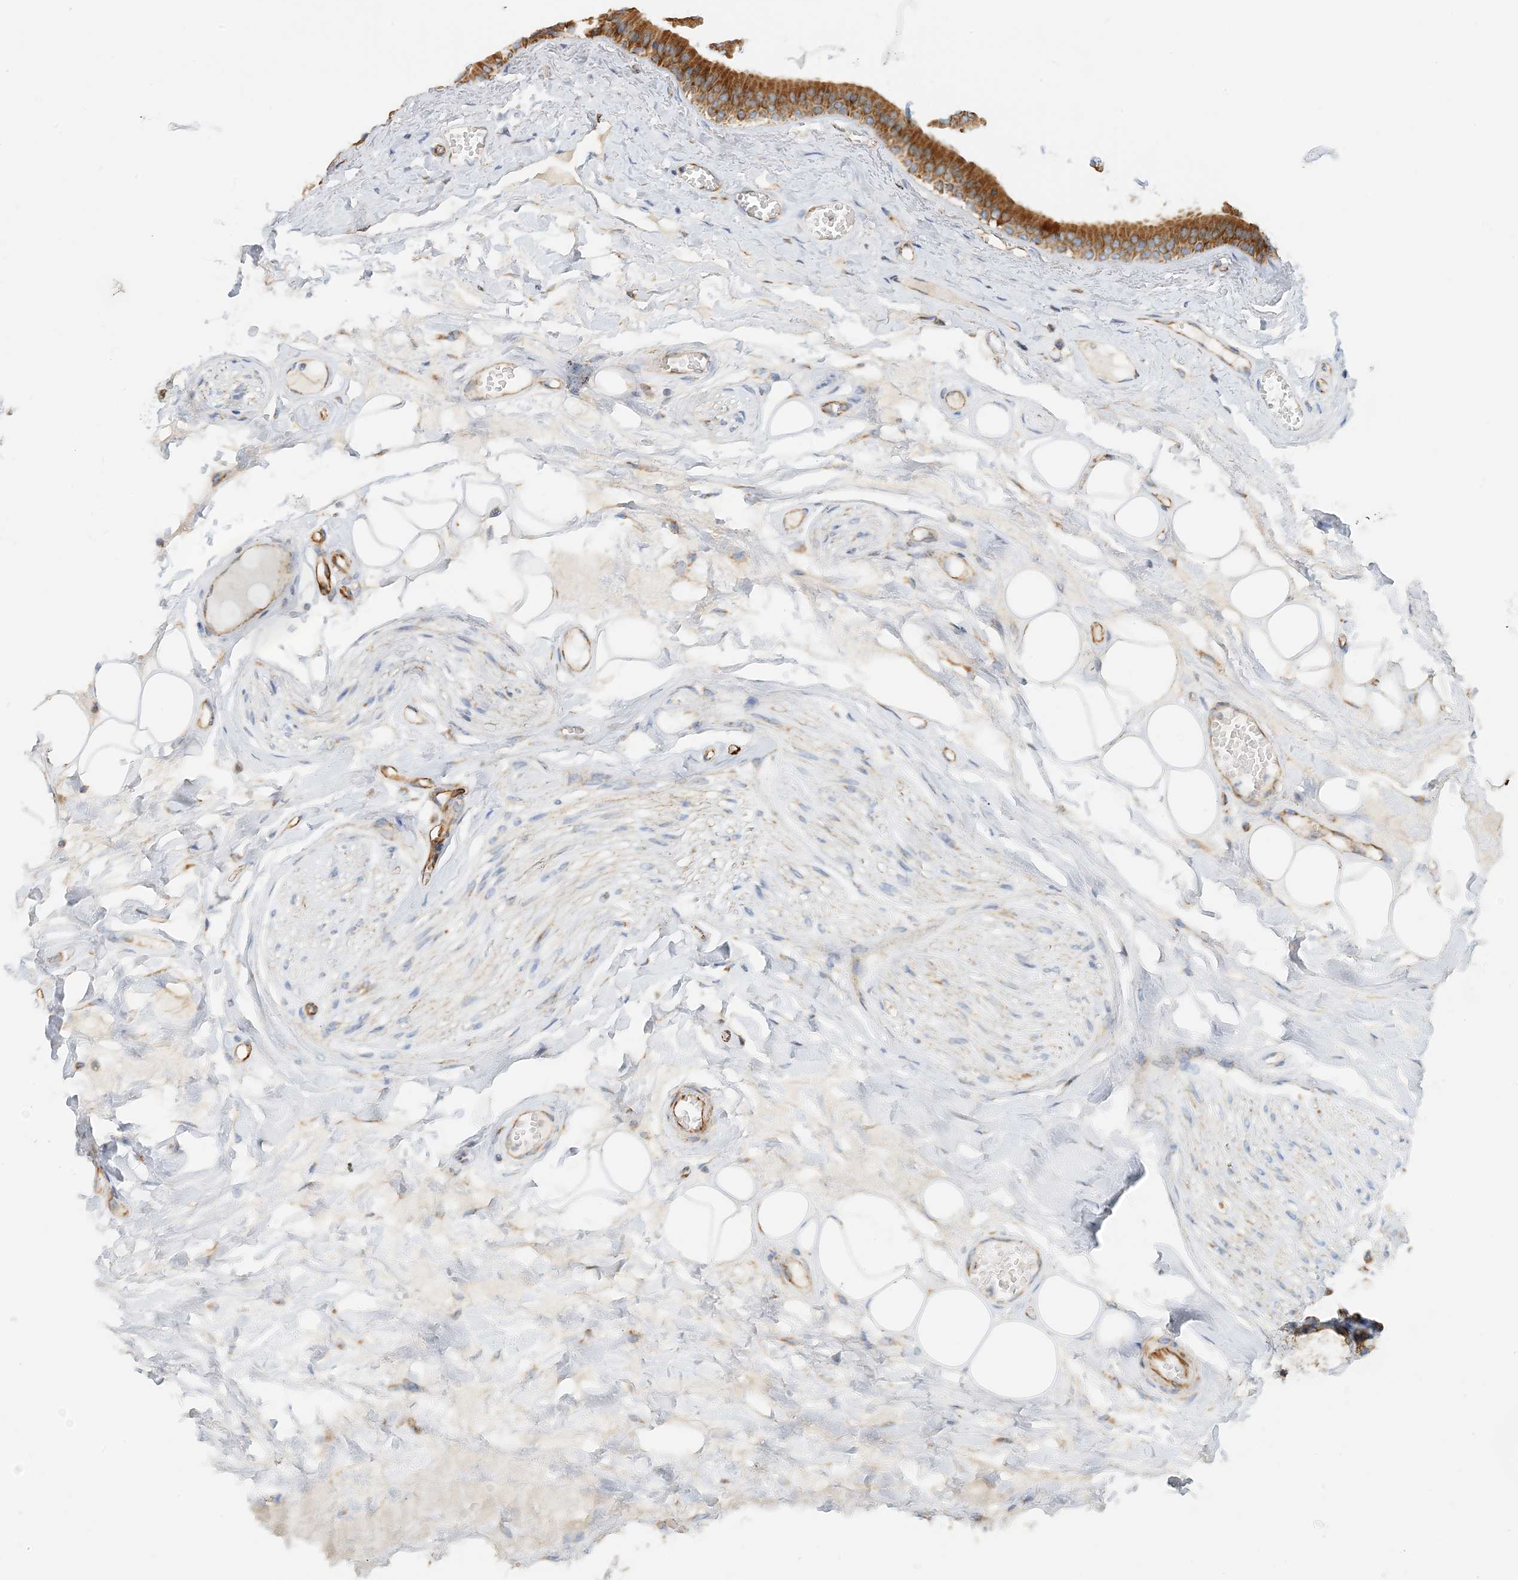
{"staining": {"intensity": "negative", "quantity": "none", "location": "none"}, "tissue": "adipose tissue", "cell_type": "Adipocytes", "image_type": "normal", "snomed": [{"axis": "morphology", "description": "Normal tissue, NOS"}, {"axis": "morphology", "description": "Inflammation, NOS"}, {"axis": "topography", "description": "Salivary gland"}, {"axis": "topography", "description": "Peripheral nerve tissue"}], "caption": "DAB immunohistochemical staining of unremarkable human adipose tissue exhibits no significant positivity in adipocytes. (DAB (3,3'-diaminobenzidine) immunohistochemistry, high magnification).", "gene": "COA3", "patient": {"sex": "female", "age": 75}}